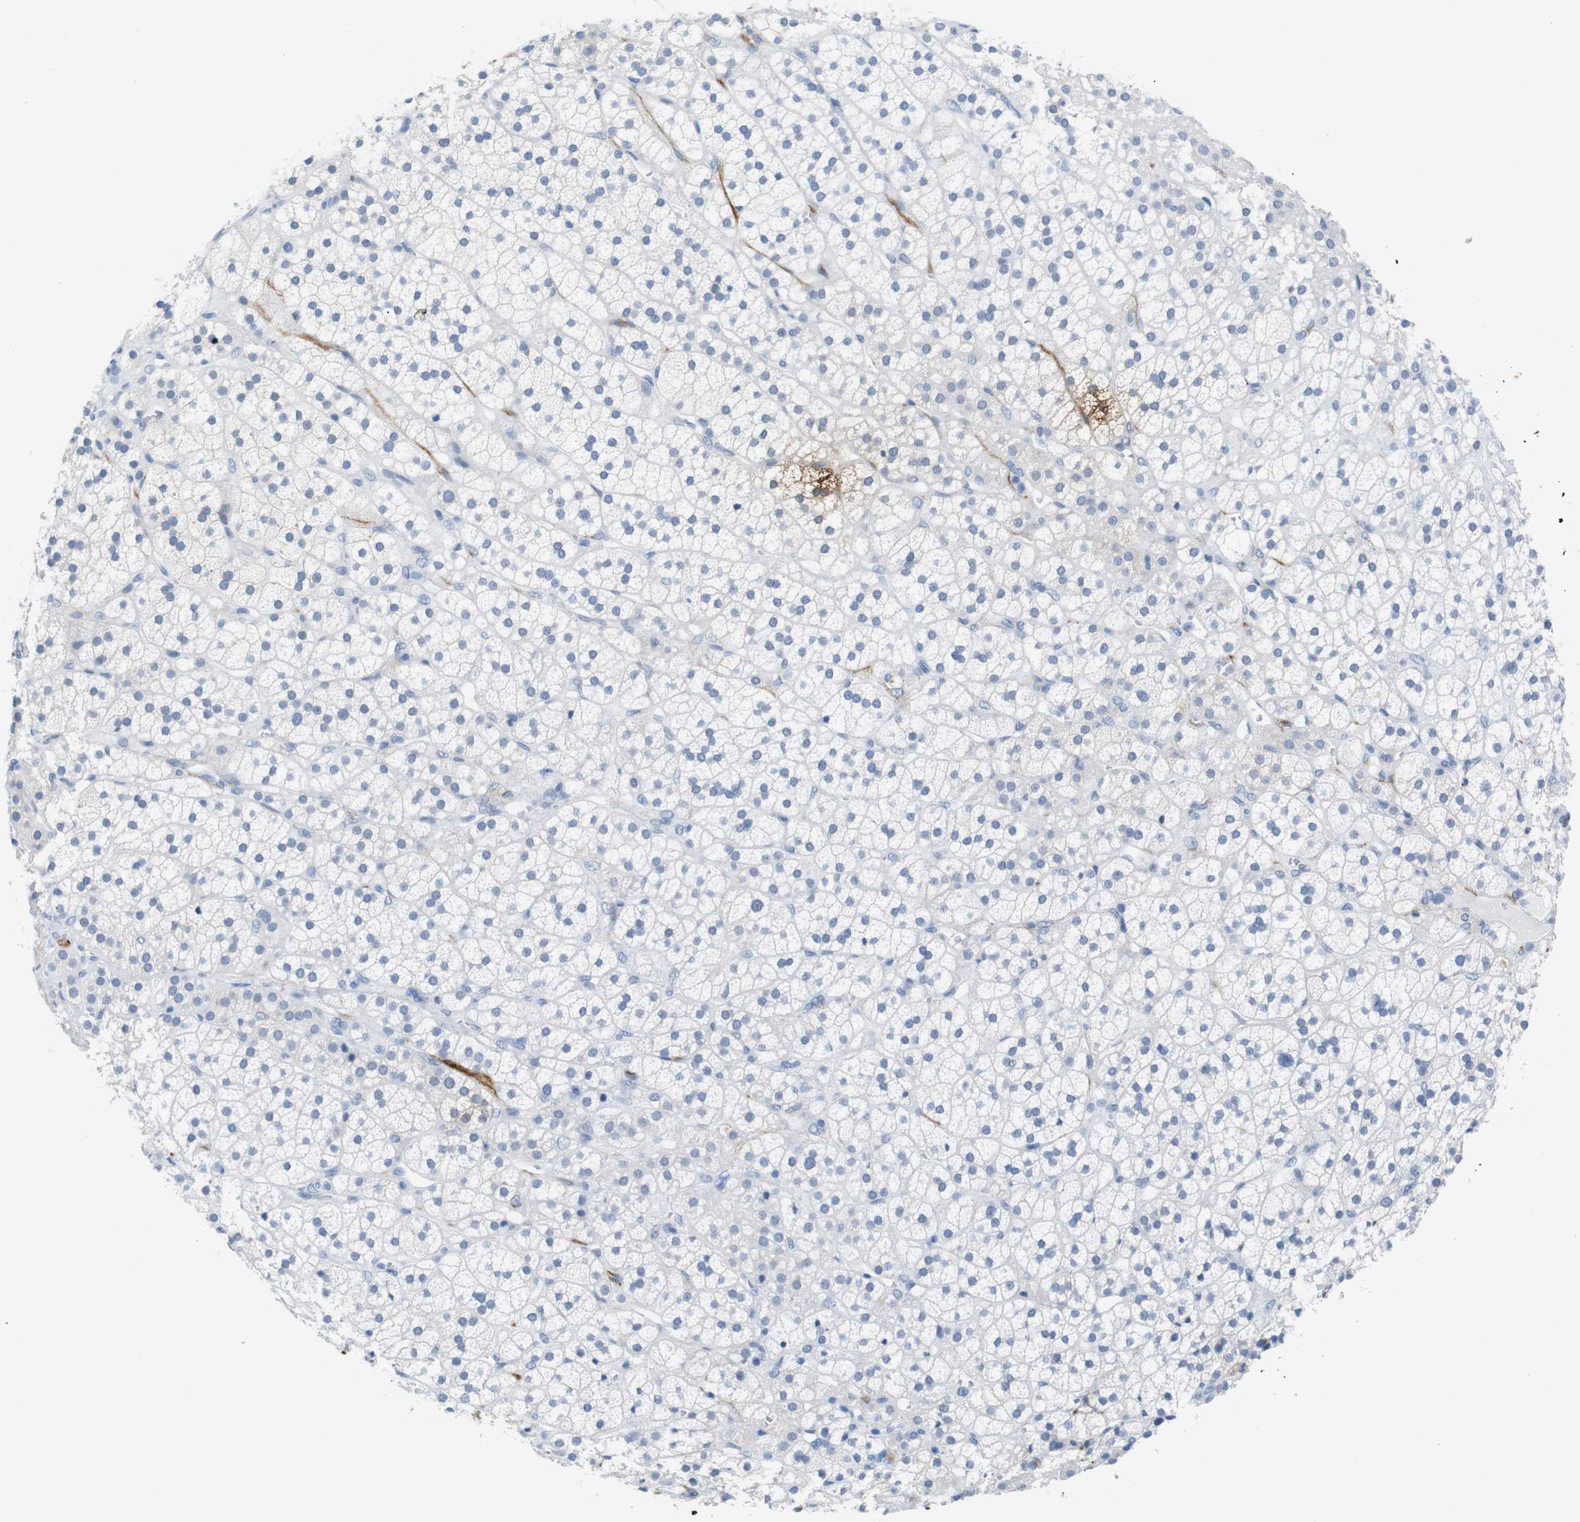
{"staining": {"intensity": "negative", "quantity": "none", "location": "none"}, "tissue": "adrenal gland", "cell_type": "Glandular cells", "image_type": "normal", "snomed": [{"axis": "morphology", "description": "Normal tissue, NOS"}, {"axis": "topography", "description": "Adrenal gland"}], "caption": "Immunohistochemistry photomicrograph of normal adrenal gland: adrenal gland stained with DAB (3,3'-diaminobenzidine) exhibits no significant protein positivity in glandular cells.", "gene": "ANK3", "patient": {"sex": "male", "age": 56}}